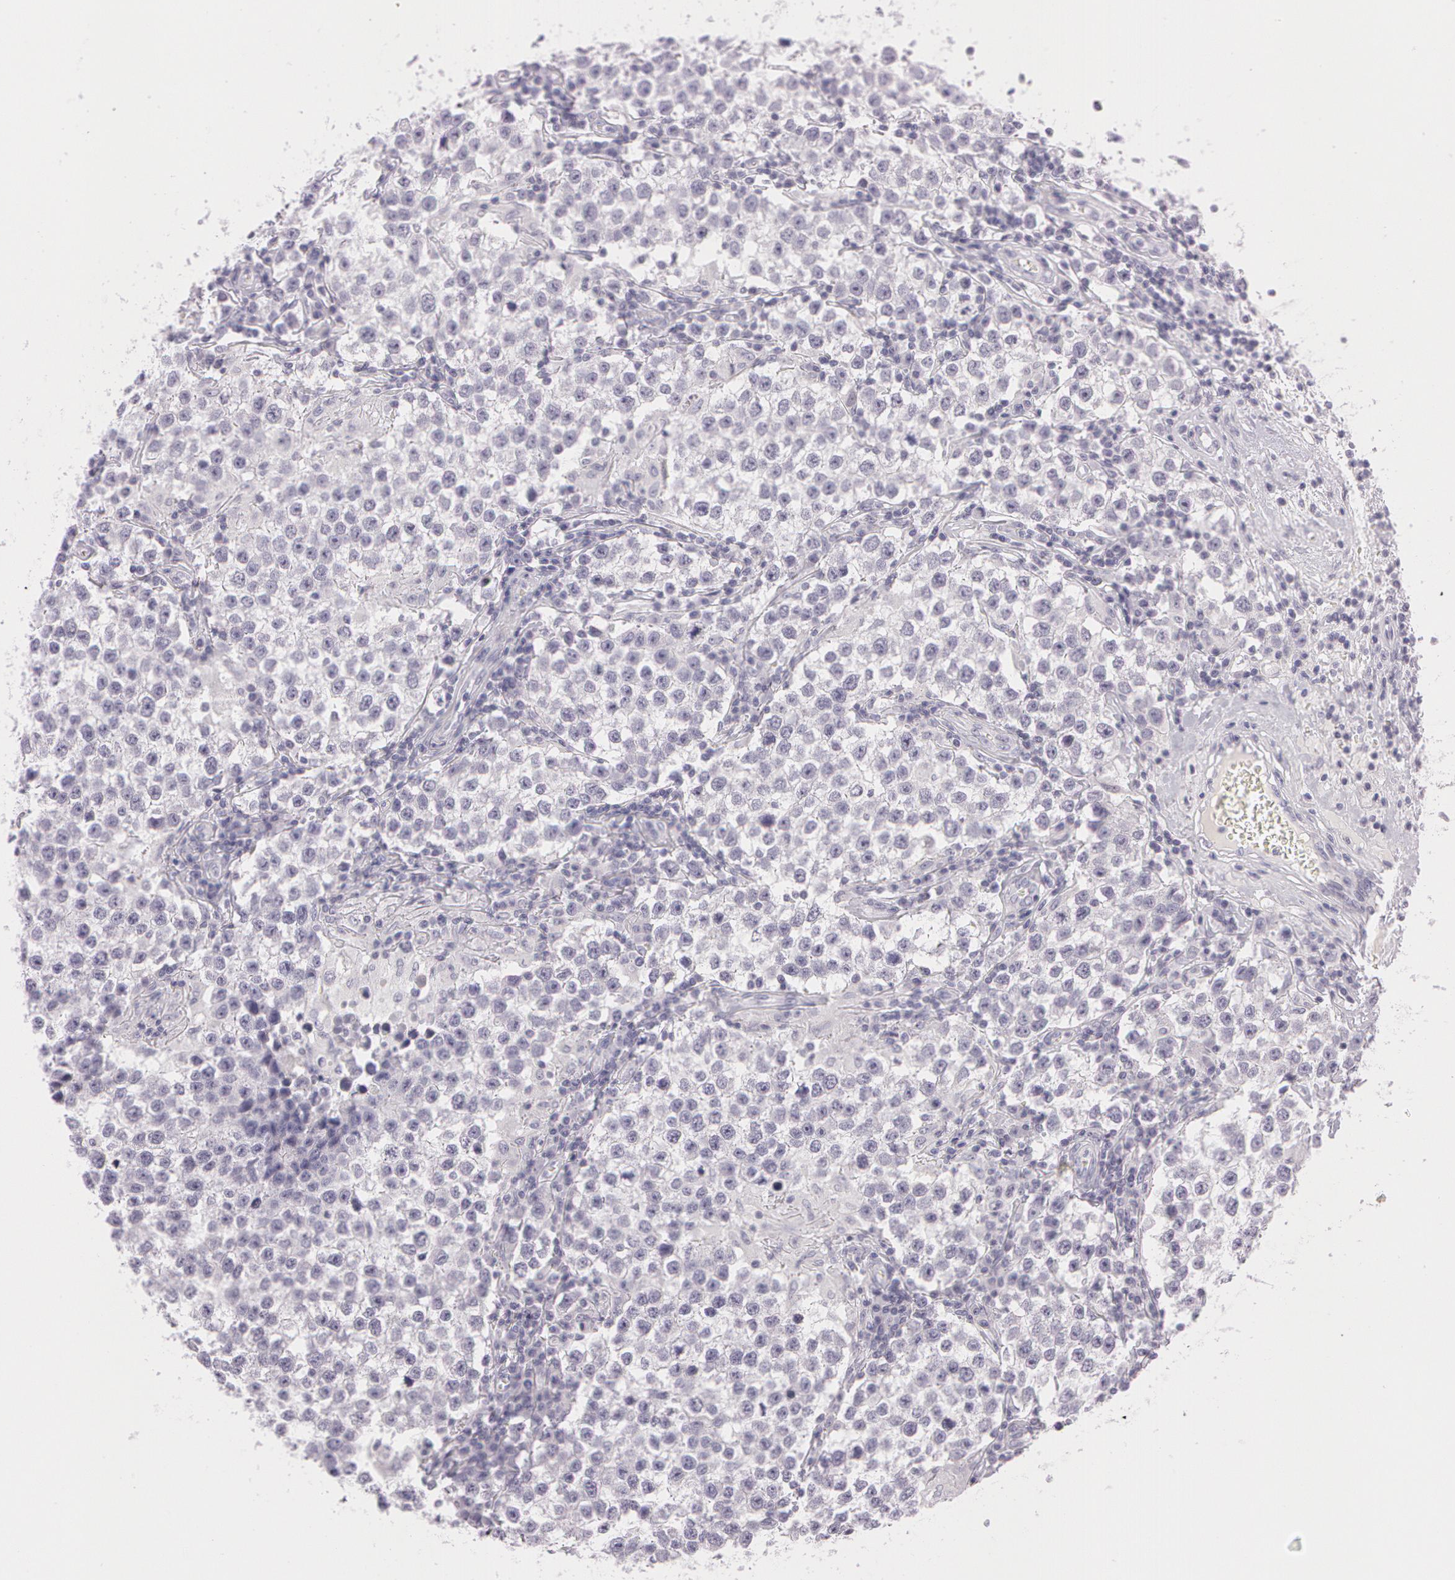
{"staining": {"intensity": "negative", "quantity": "none", "location": "none"}, "tissue": "testis cancer", "cell_type": "Tumor cells", "image_type": "cancer", "snomed": [{"axis": "morphology", "description": "Seminoma, NOS"}, {"axis": "topography", "description": "Testis"}], "caption": "Immunohistochemical staining of human seminoma (testis) demonstrates no significant positivity in tumor cells.", "gene": "OTC", "patient": {"sex": "male", "age": 36}}